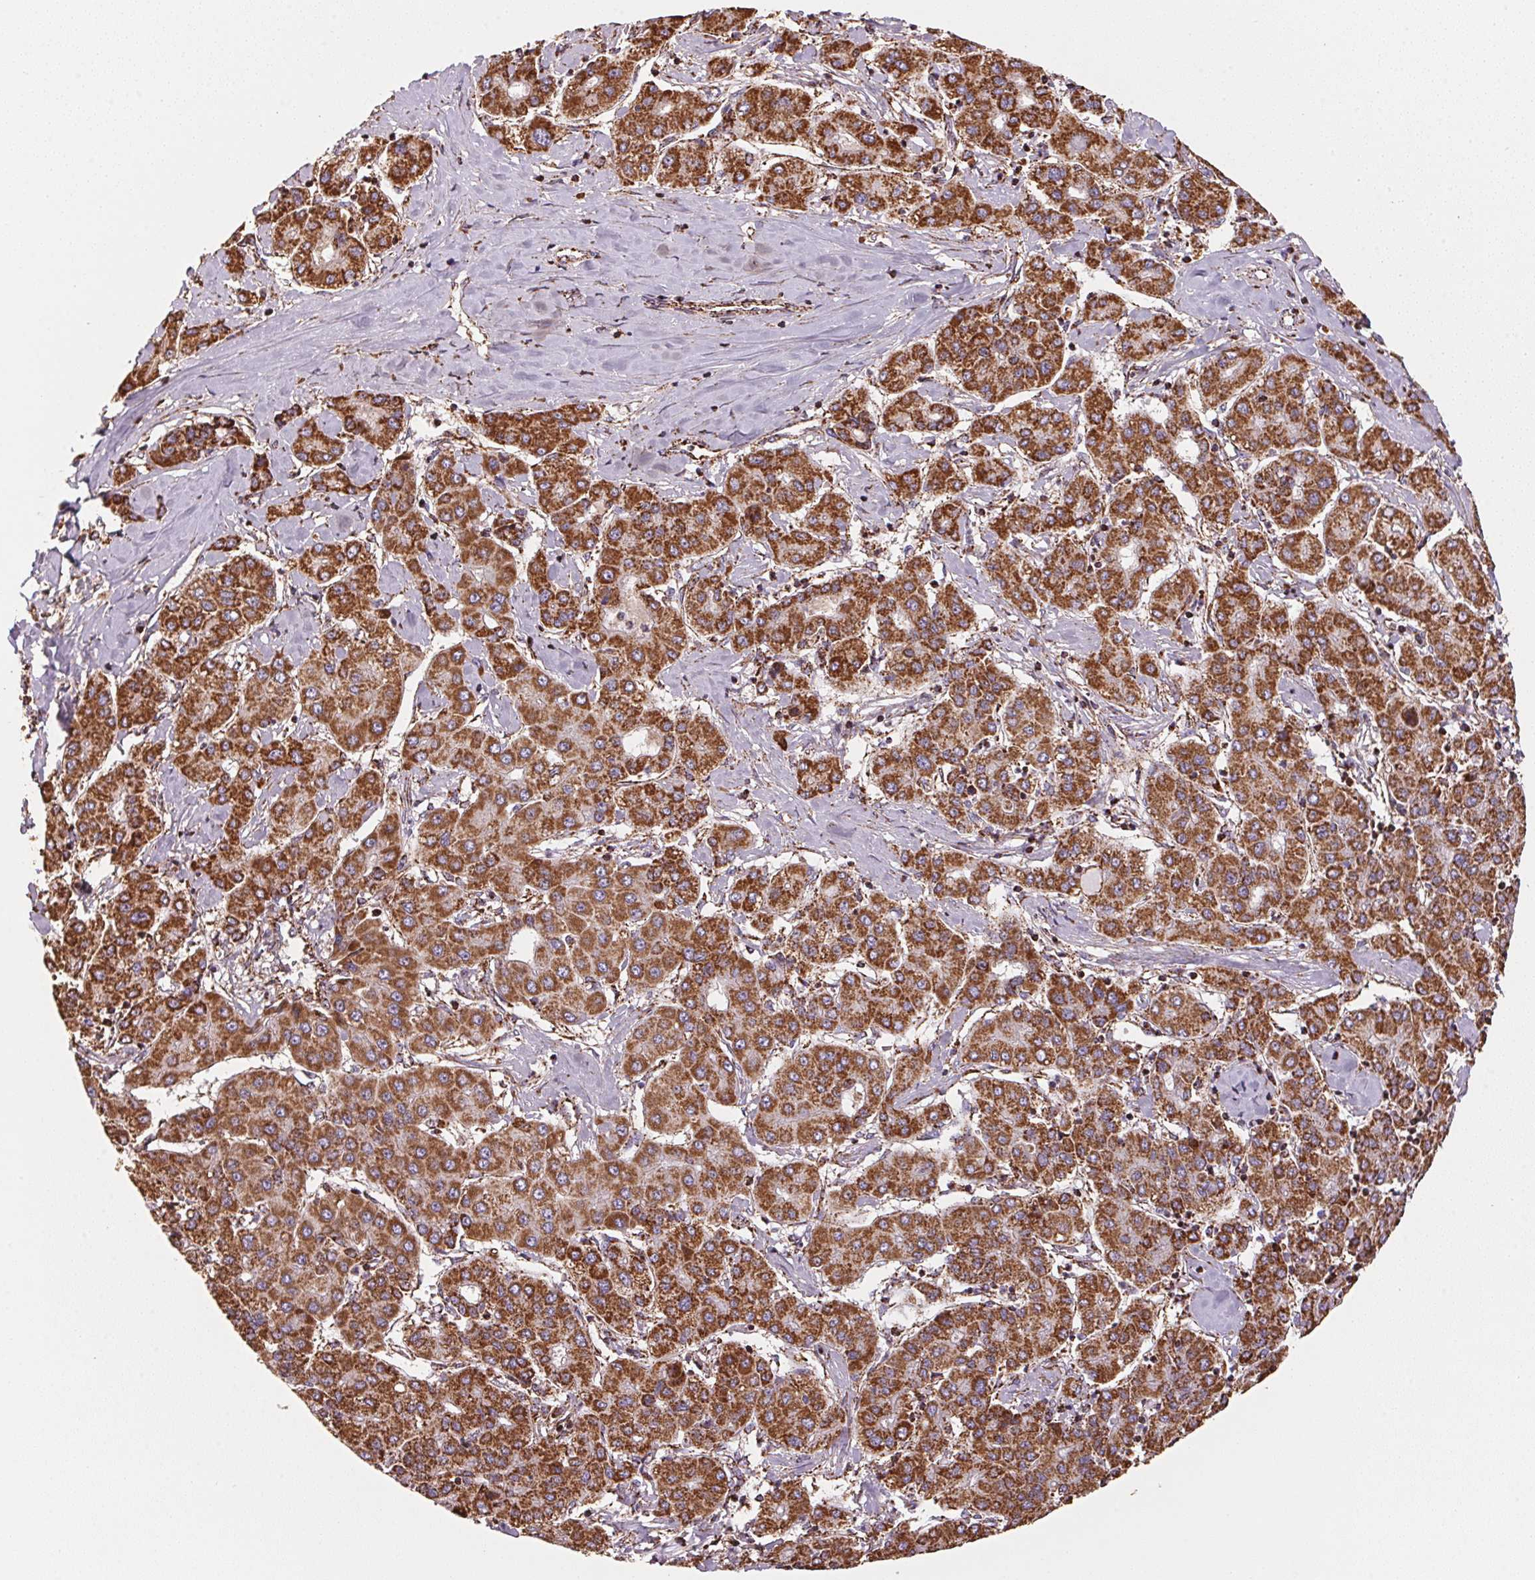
{"staining": {"intensity": "strong", "quantity": ">75%", "location": "cytoplasmic/membranous"}, "tissue": "liver cancer", "cell_type": "Tumor cells", "image_type": "cancer", "snomed": [{"axis": "morphology", "description": "Carcinoma, Hepatocellular, NOS"}, {"axis": "topography", "description": "Liver"}], "caption": "This is a histology image of IHC staining of liver cancer (hepatocellular carcinoma), which shows strong expression in the cytoplasmic/membranous of tumor cells.", "gene": "NDUFS2", "patient": {"sex": "male", "age": 65}}